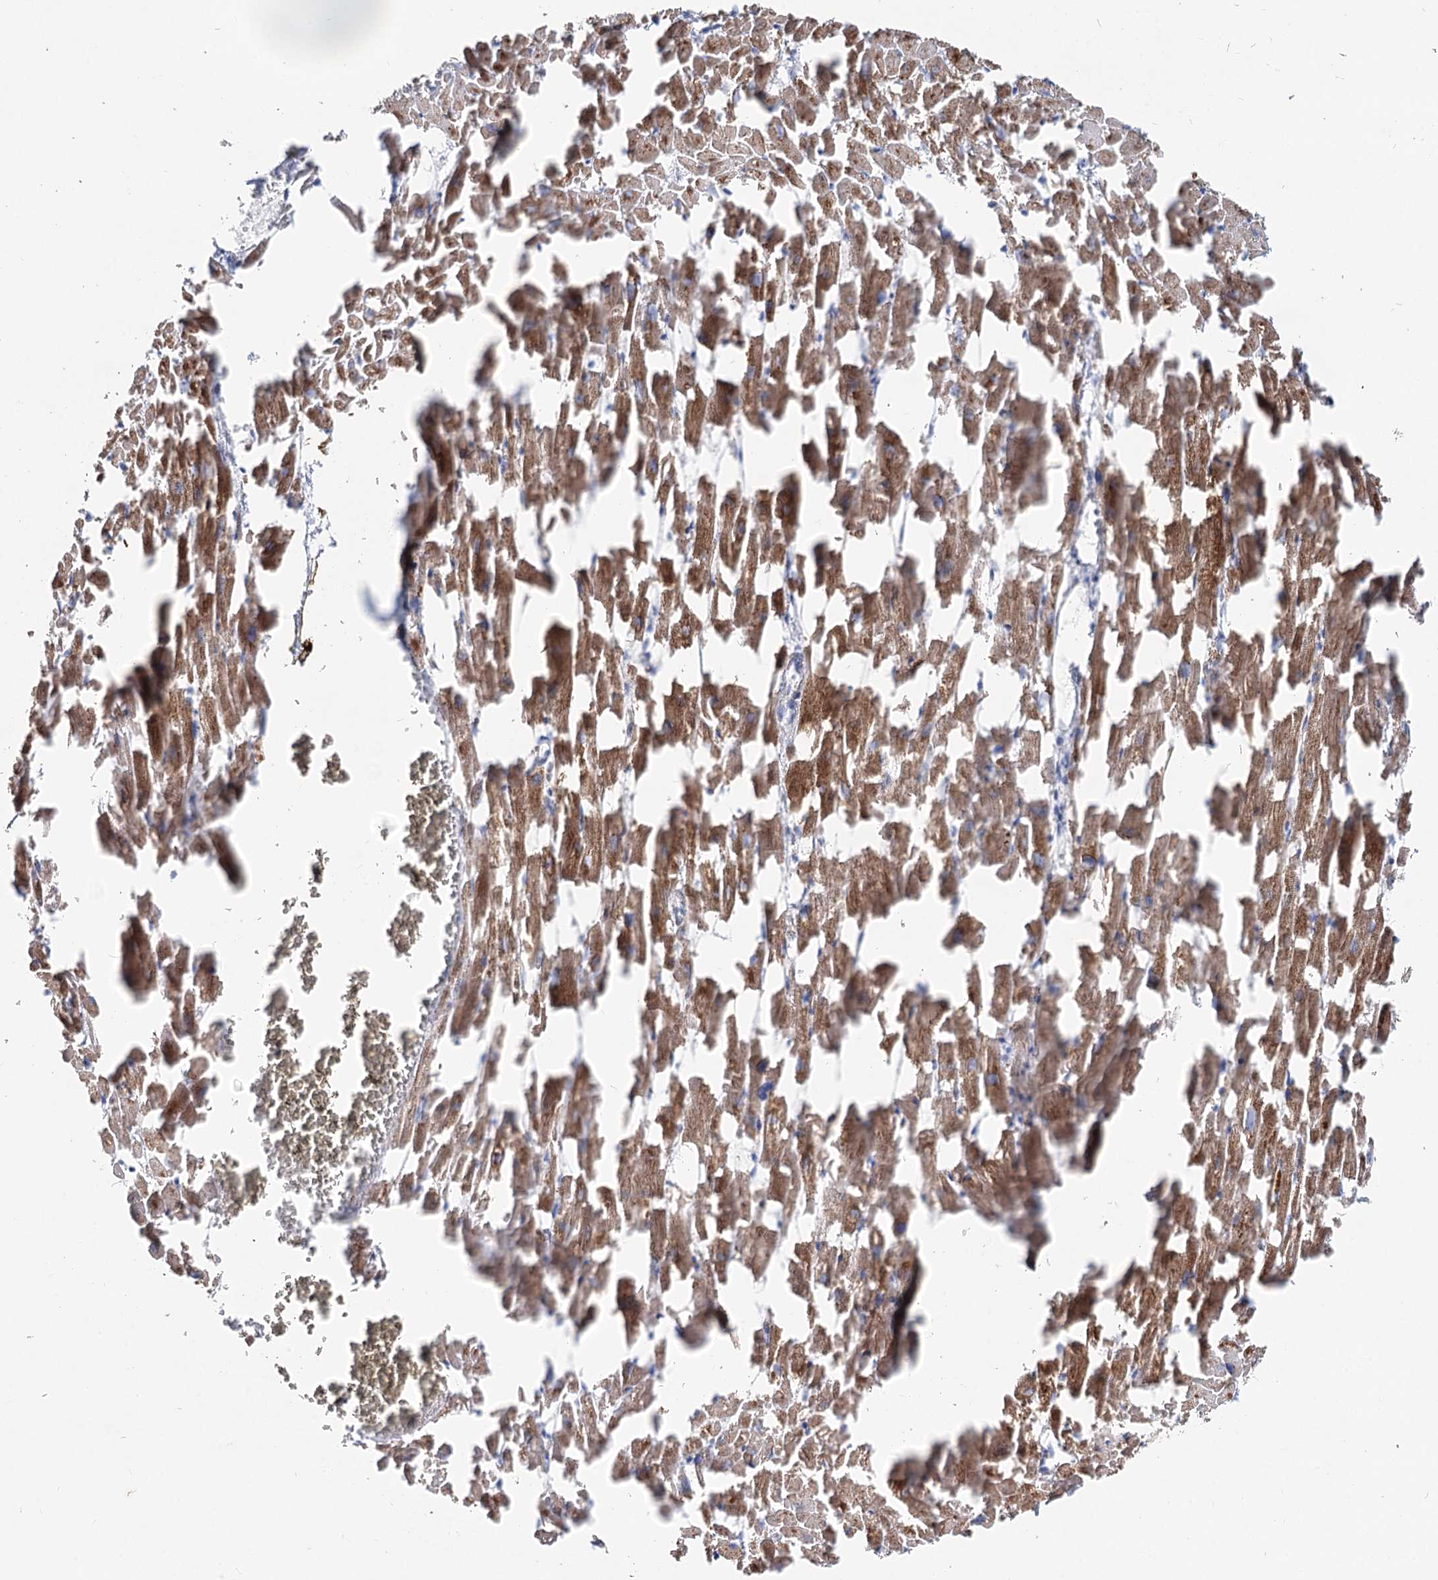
{"staining": {"intensity": "strong", "quantity": "25%-75%", "location": "cytoplasmic/membranous"}, "tissue": "heart muscle", "cell_type": "Cardiomyocytes", "image_type": "normal", "snomed": [{"axis": "morphology", "description": "Normal tissue, NOS"}, {"axis": "topography", "description": "Heart"}], "caption": "About 25%-75% of cardiomyocytes in unremarkable heart muscle reveal strong cytoplasmic/membranous protein positivity as visualized by brown immunohistochemical staining.", "gene": "MCCC2", "patient": {"sex": "female", "age": 64}}